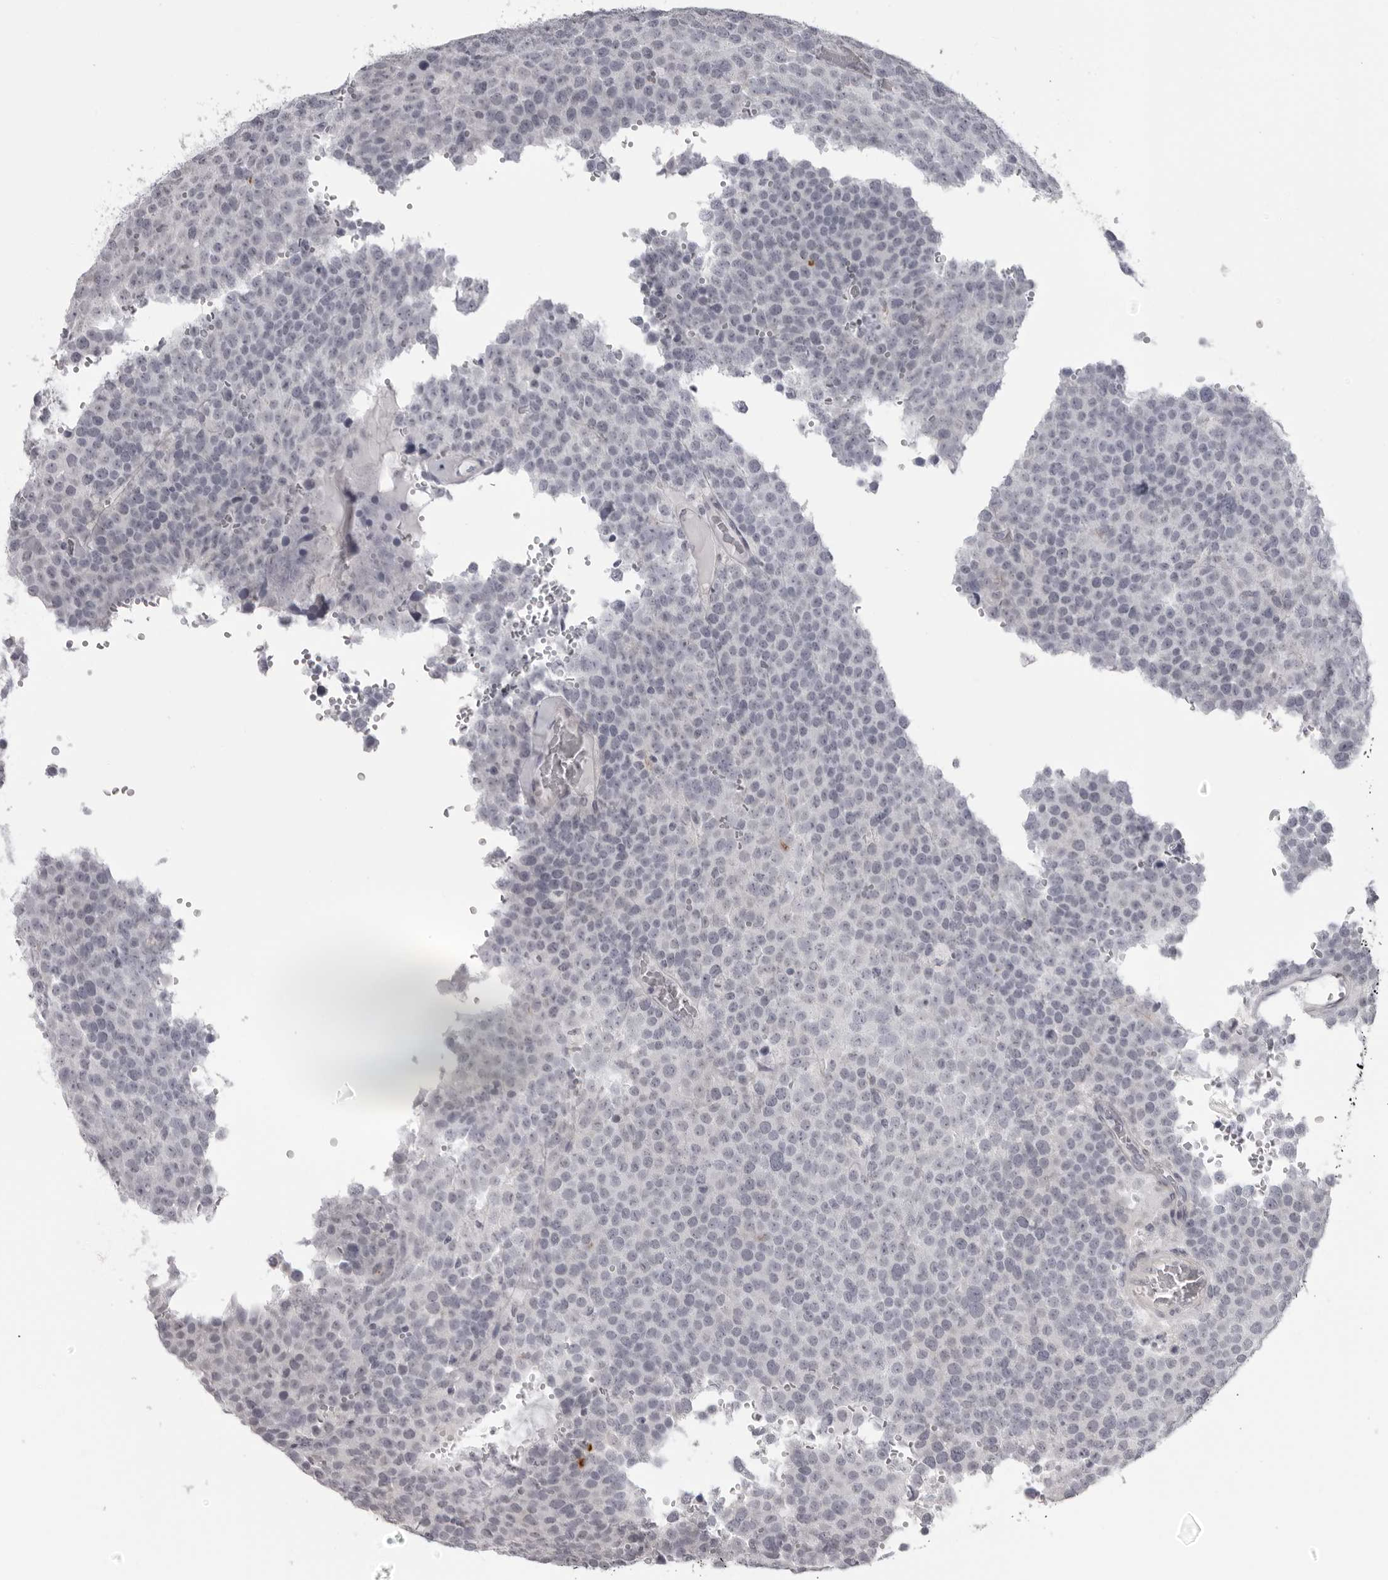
{"staining": {"intensity": "negative", "quantity": "none", "location": "none"}, "tissue": "testis cancer", "cell_type": "Tumor cells", "image_type": "cancer", "snomed": [{"axis": "morphology", "description": "Seminoma, NOS"}, {"axis": "topography", "description": "Testis"}], "caption": "A high-resolution micrograph shows immunohistochemistry (IHC) staining of seminoma (testis), which shows no significant staining in tumor cells.", "gene": "DNALI1", "patient": {"sex": "male", "age": 71}}